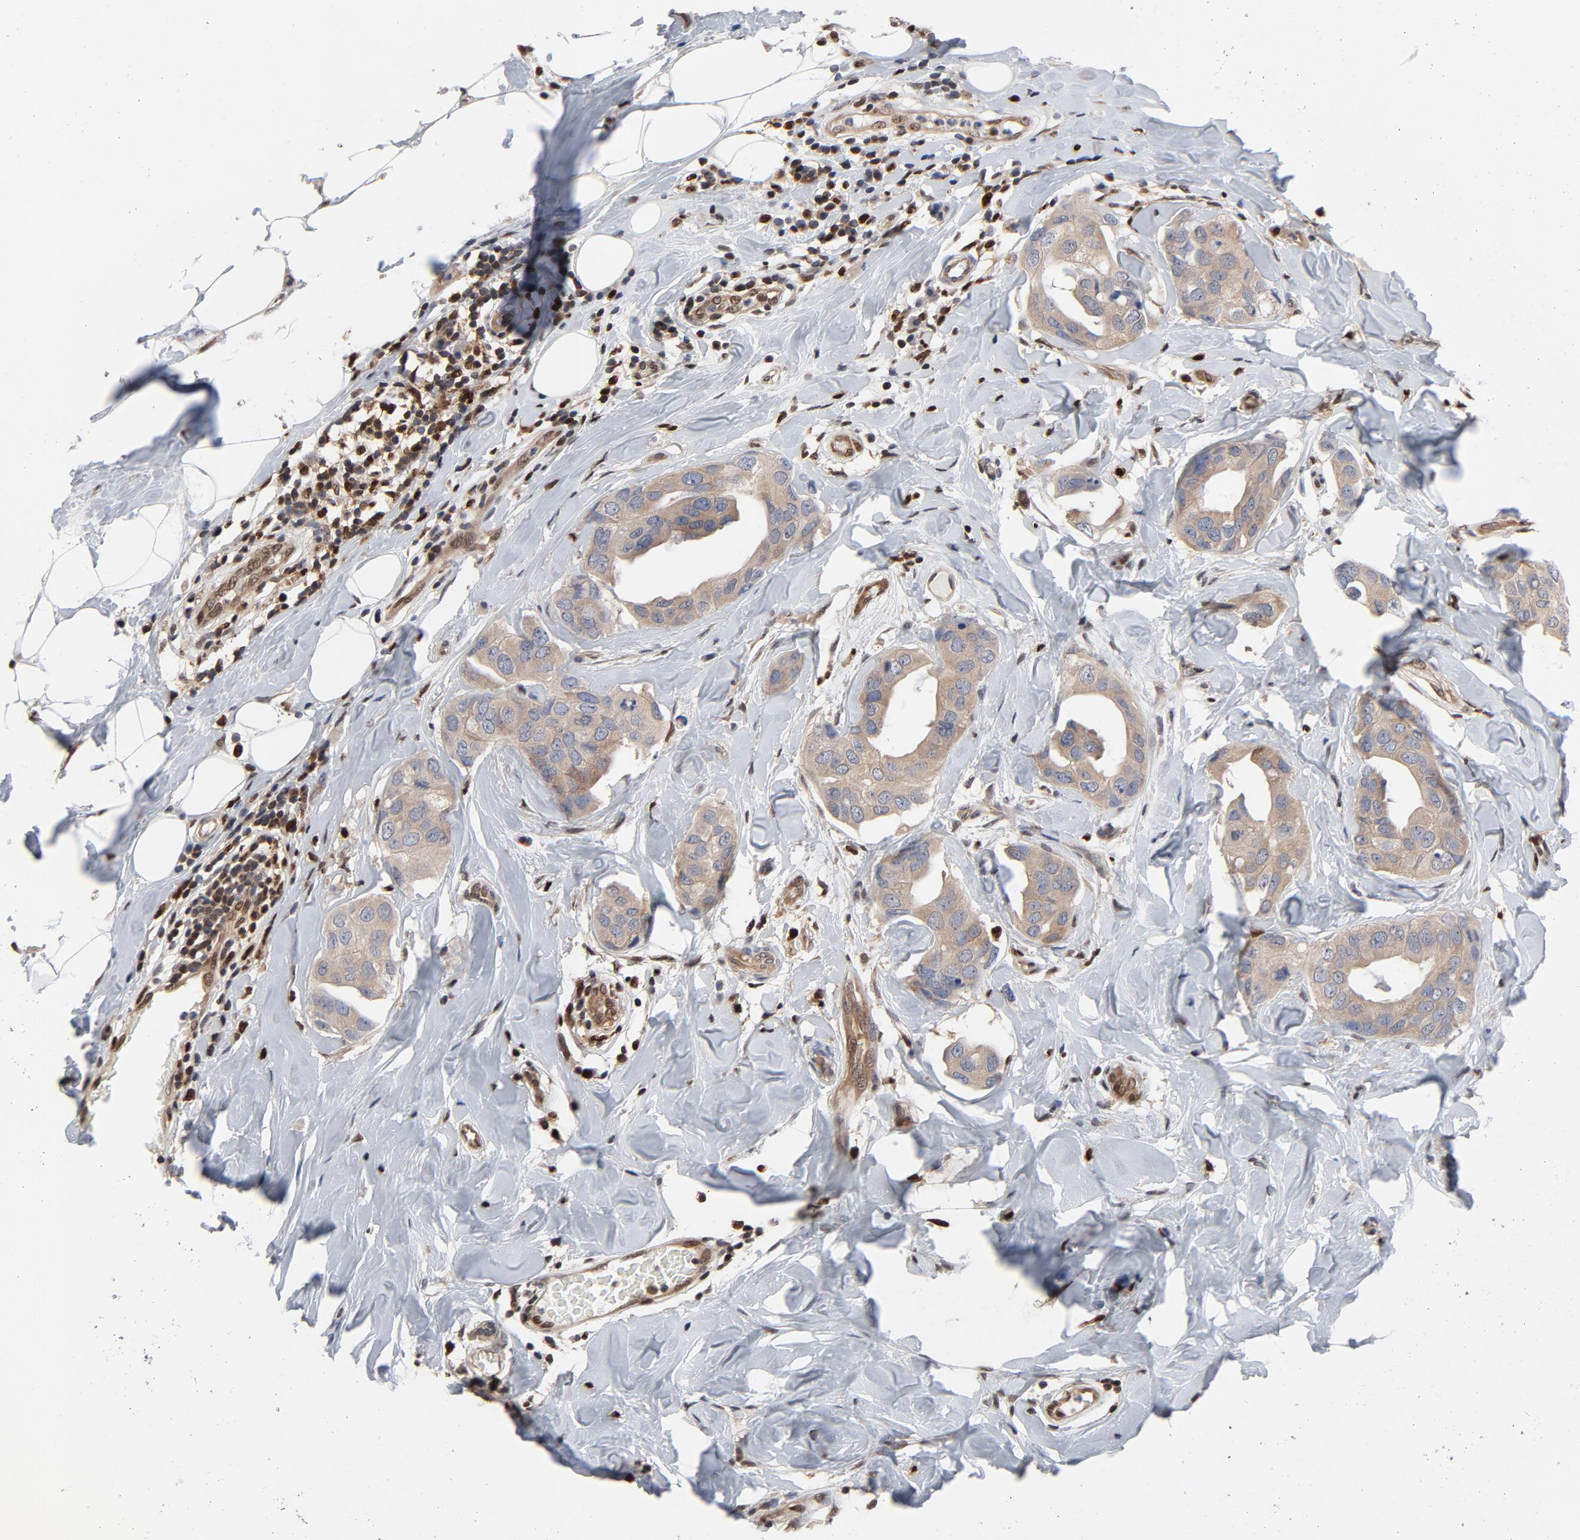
{"staining": {"intensity": "moderate", "quantity": ">75%", "location": "cytoplasmic/membranous"}, "tissue": "breast cancer", "cell_type": "Tumor cells", "image_type": "cancer", "snomed": [{"axis": "morphology", "description": "Duct carcinoma"}, {"axis": "topography", "description": "Breast"}], "caption": "The micrograph reveals a brown stain indicating the presence of a protein in the cytoplasmic/membranous of tumor cells in breast cancer.", "gene": "NFKB1", "patient": {"sex": "female", "age": 40}}